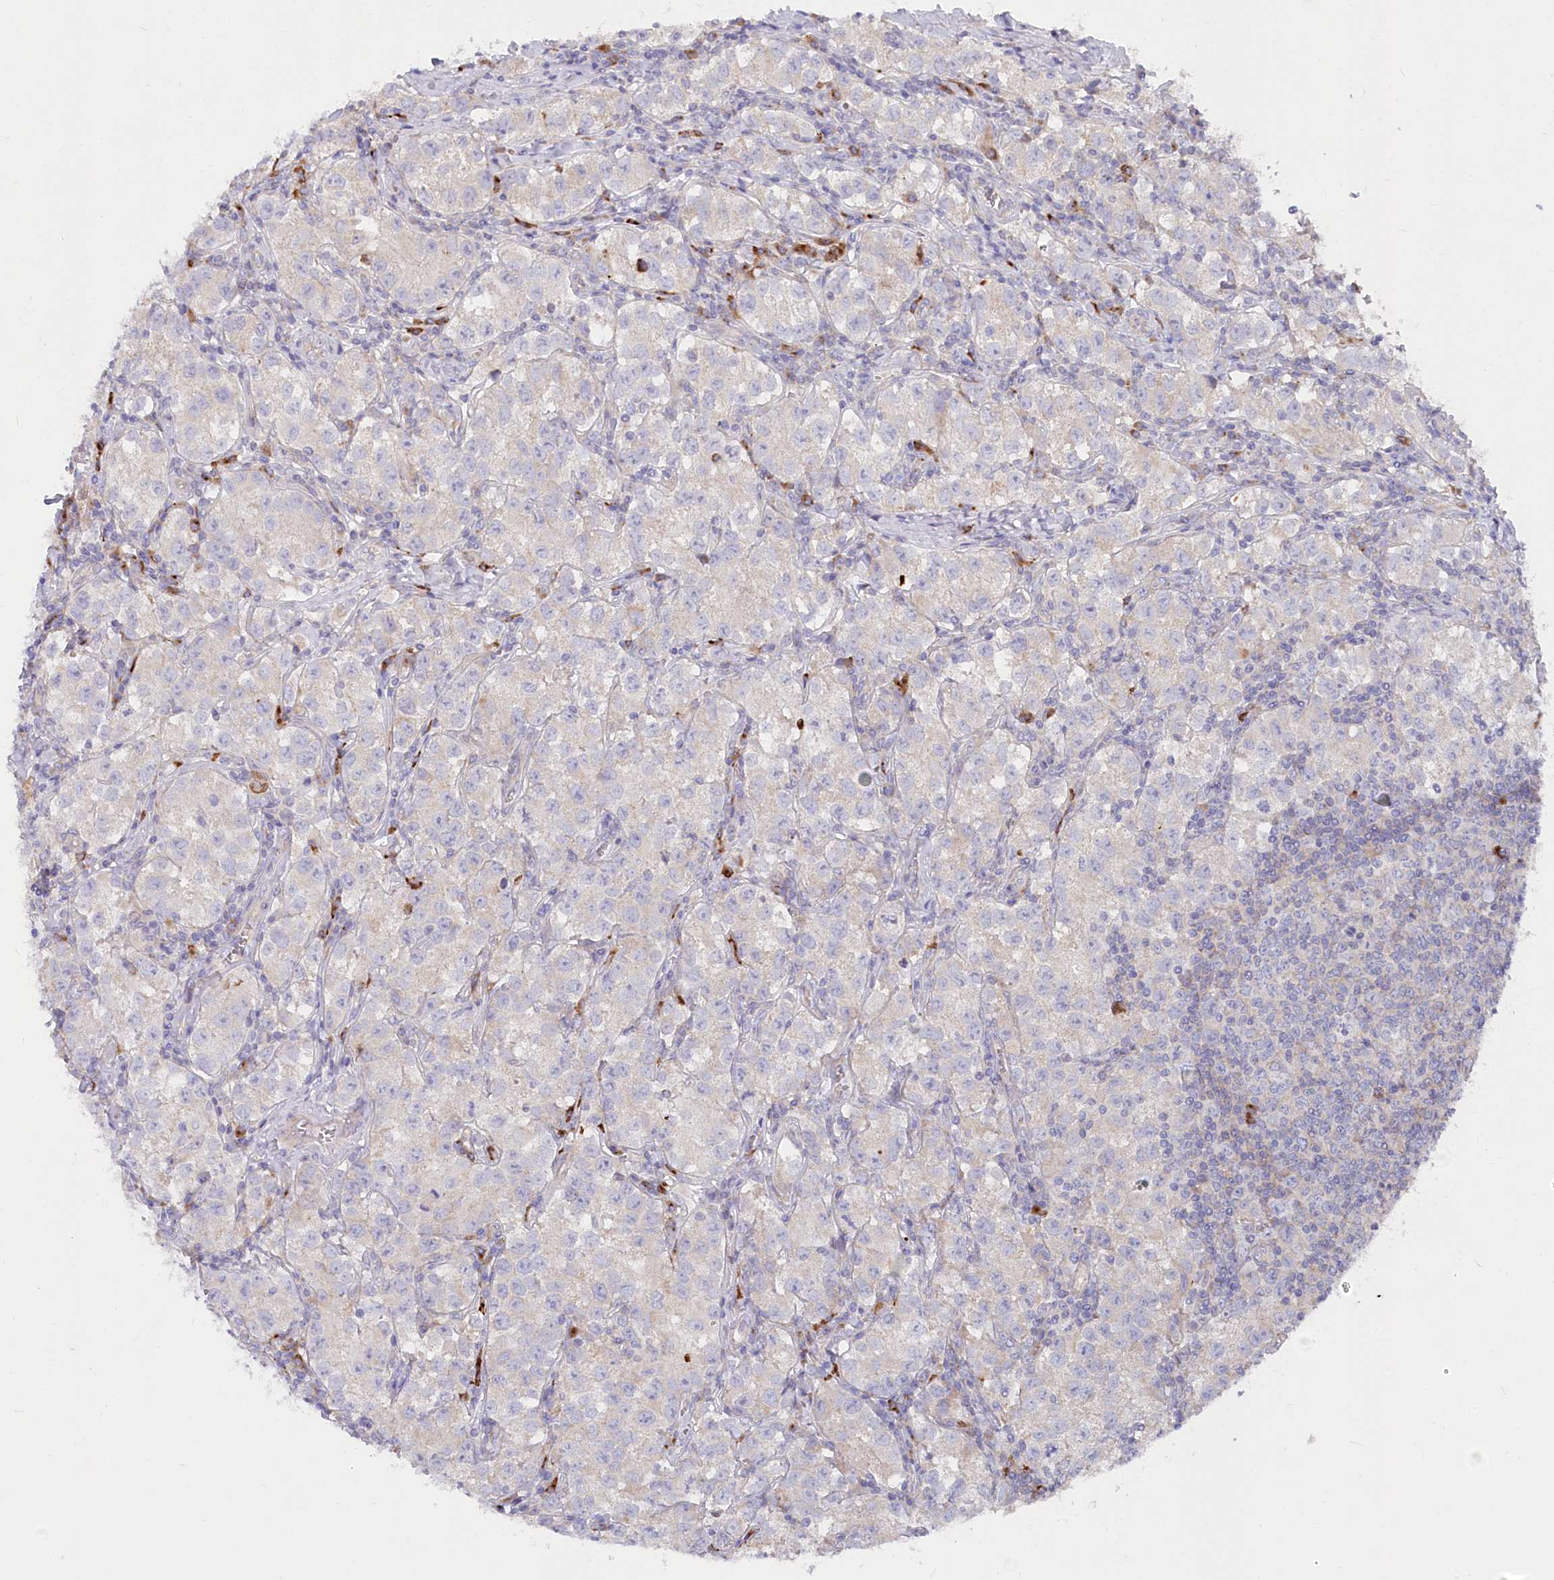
{"staining": {"intensity": "negative", "quantity": "none", "location": "none"}, "tissue": "testis cancer", "cell_type": "Tumor cells", "image_type": "cancer", "snomed": [{"axis": "morphology", "description": "Seminoma, NOS"}, {"axis": "morphology", "description": "Carcinoma, Embryonal, NOS"}, {"axis": "topography", "description": "Testis"}], "caption": "Immunohistochemical staining of testis cancer (seminoma) displays no significant positivity in tumor cells.", "gene": "POGLUT1", "patient": {"sex": "male", "age": 43}}